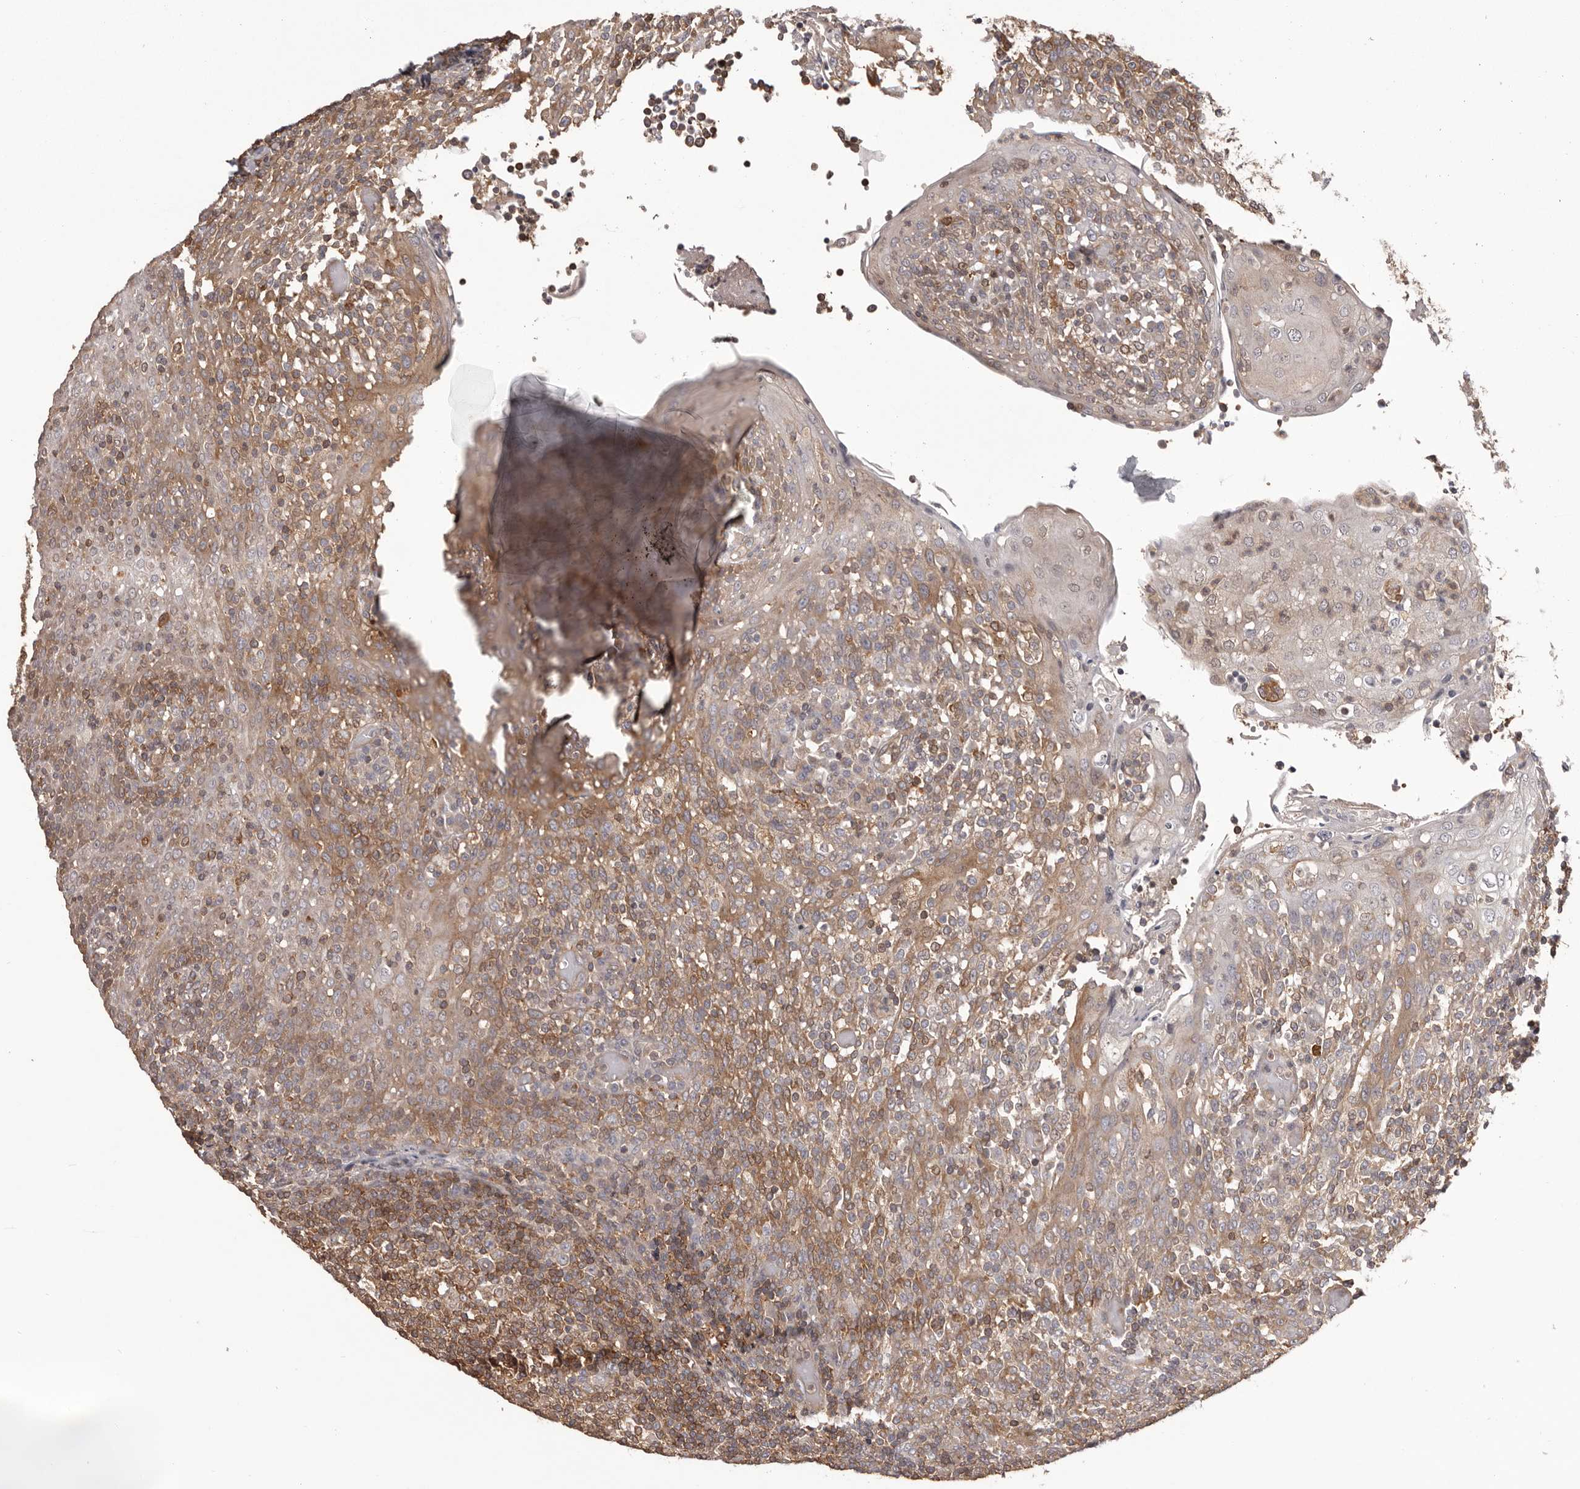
{"staining": {"intensity": "moderate", "quantity": ">75%", "location": "cytoplasmic/membranous"}, "tissue": "tonsil", "cell_type": "Germinal center cells", "image_type": "normal", "snomed": [{"axis": "morphology", "description": "Normal tissue, NOS"}, {"axis": "topography", "description": "Tonsil"}], "caption": "This histopathology image exhibits normal tonsil stained with IHC to label a protein in brown. The cytoplasmic/membranous of germinal center cells show moderate positivity for the protein. Nuclei are counter-stained blue.", "gene": "NFKBIA", "patient": {"sex": "female", "age": 19}}